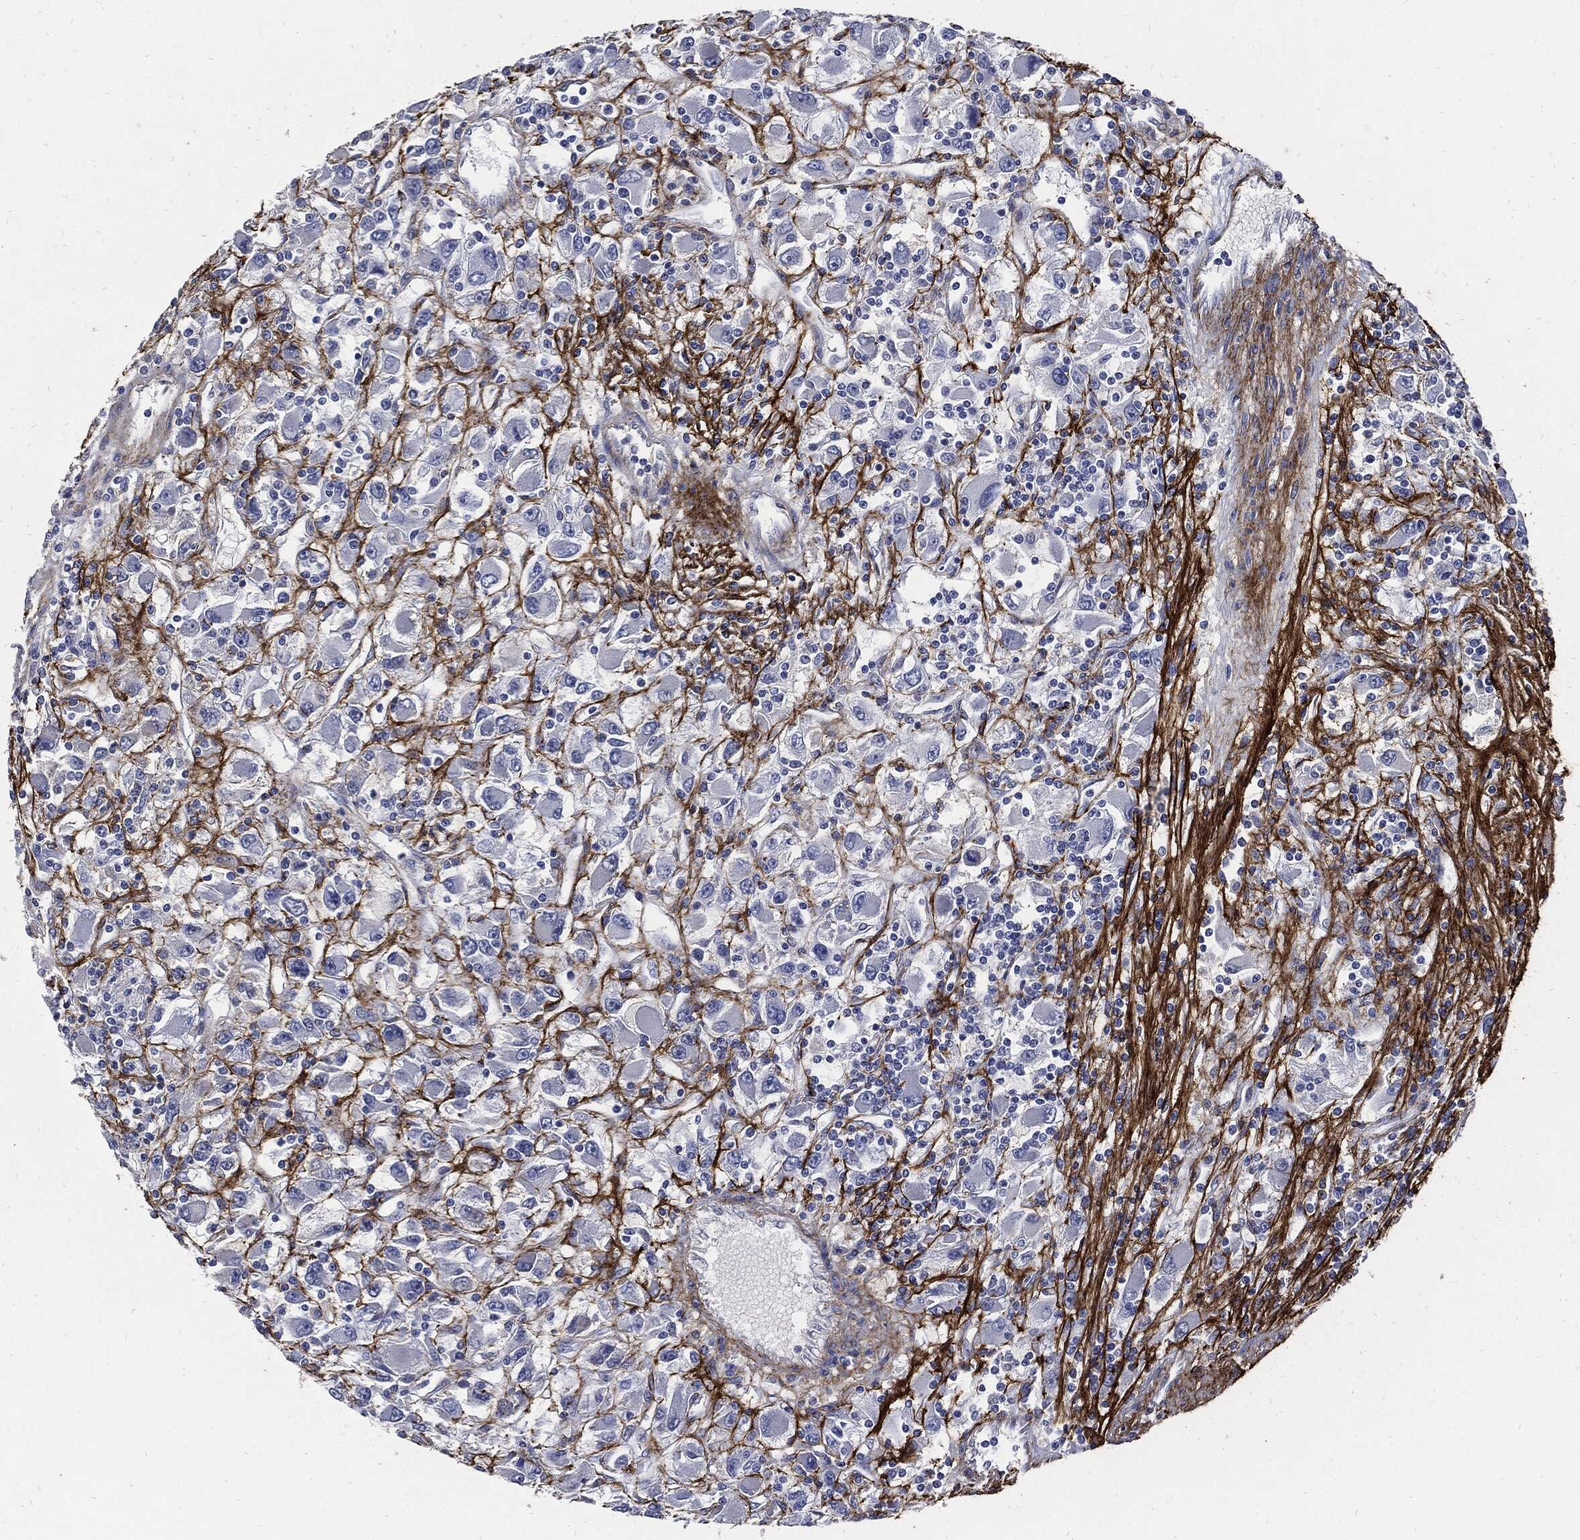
{"staining": {"intensity": "negative", "quantity": "none", "location": "none"}, "tissue": "renal cancer", "cell_type": "Tumor cells", "image_type": "cancer", "snomed": [{"axis": "morphology", "description": "Adenocarcinoma, NOS"}, {"axis": "topography", "description": "Kidney"}], "caption": "DAB (3,3'-diaminobenzidine) immunohistochemical staining of renal adenocarcinoma demonstrates no significant expression in tumor cells.", "gene": "FBN1", "patient": {"sex": "female", "age": 67}}